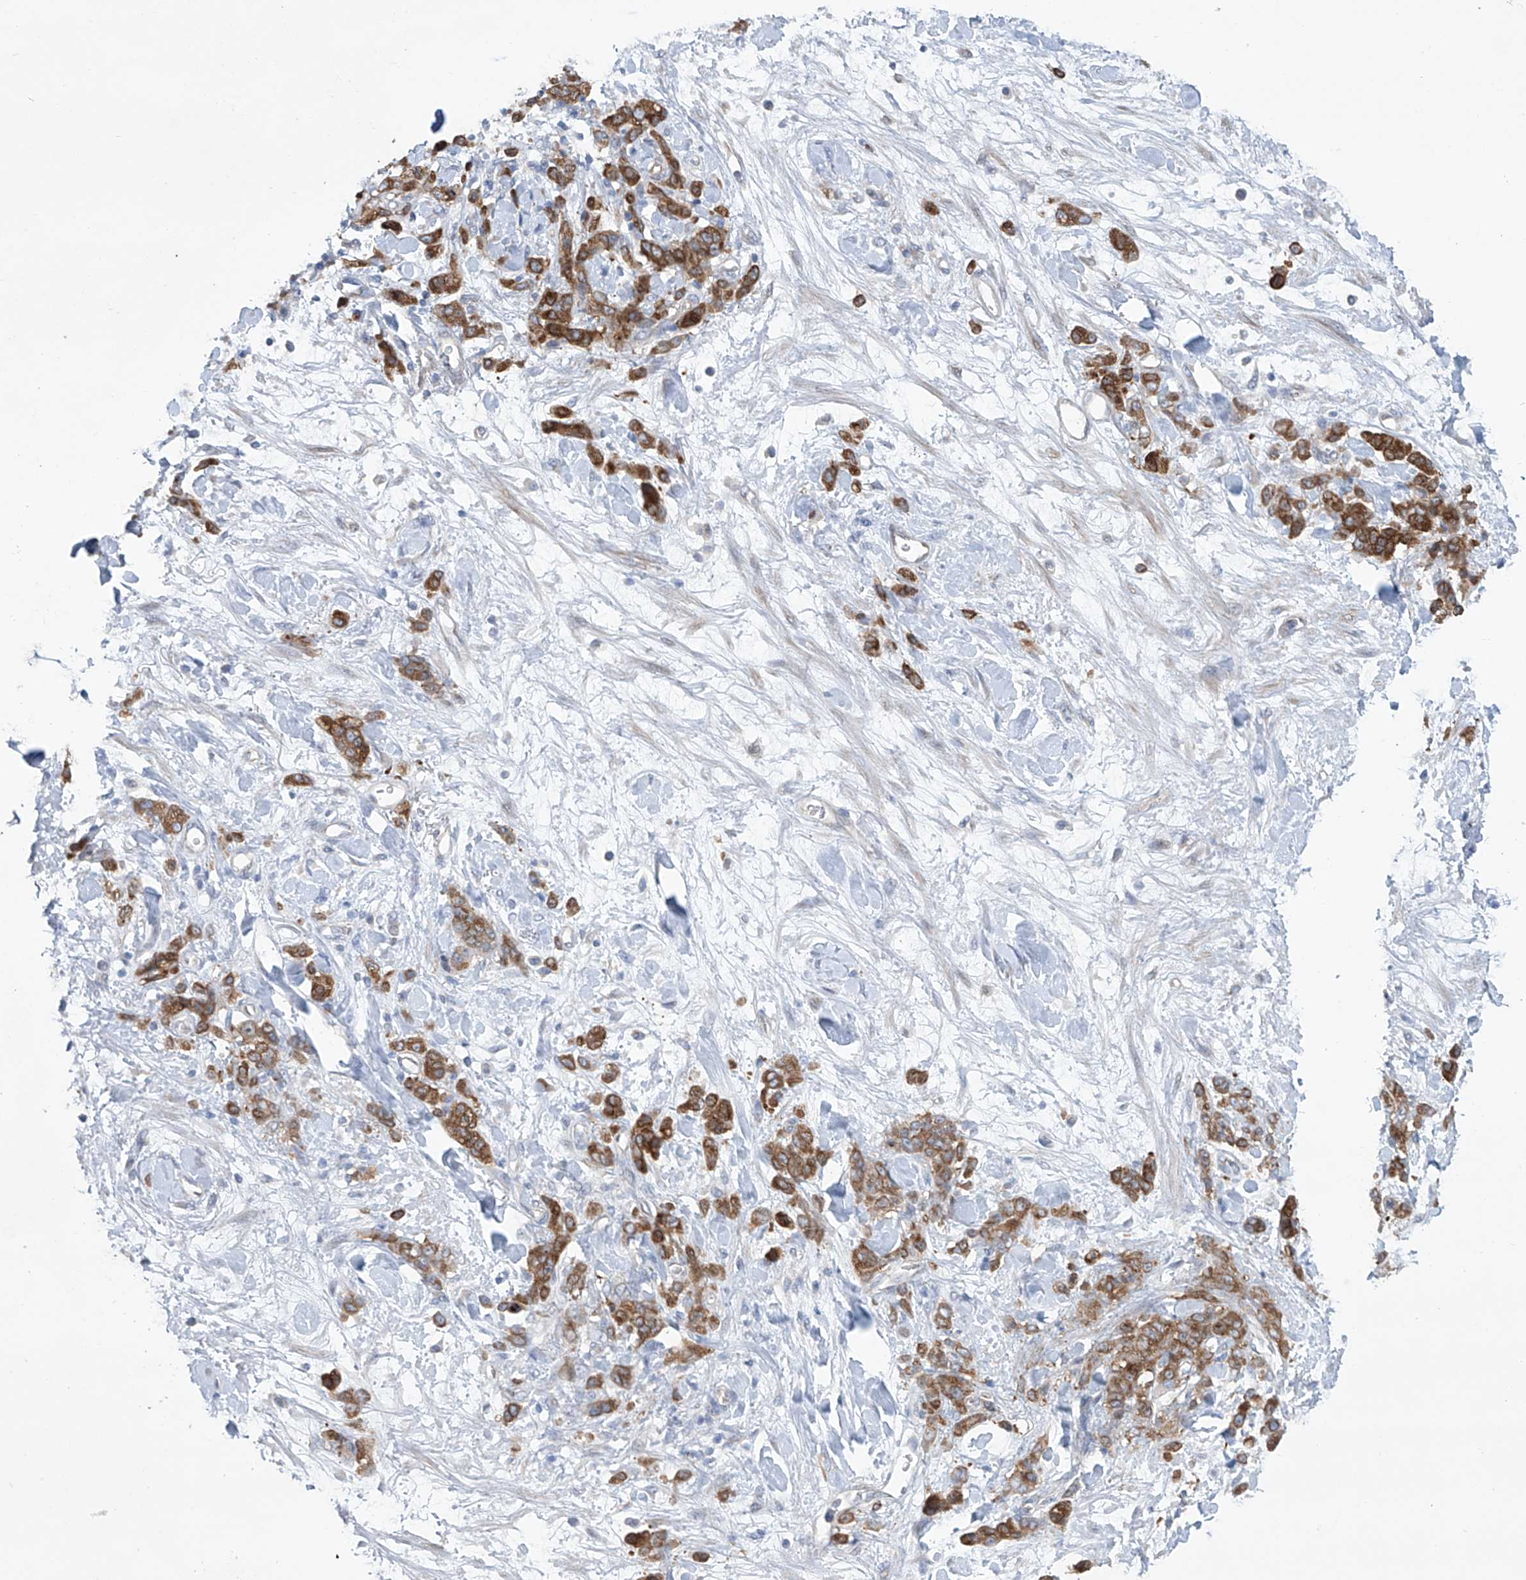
{"staining": {"intensity": "moderate", "quantity": ">75%", "location": "cytoplasmic/membranous"}, "tissue": "stomach cancer", "cell_type": "Tumor cells", "image_type": "cancer", "snomed": [{"axis": "morphology", "description": "Normal tissue, NOS"}, {"axis": "morphology", "description": "Adenocarcinoma, NOS"}, {"axis": "topography", "description": "Stomach"}], "caption": "Stomach cancer (adenocarcinoma) stained with immunohistochemistry (IHC) displays moderate cytoplasmic/membranous positivity in about >75% of tumor cells.", "gene": "KLC4", "patient": {"sex": "male", "age": 82}}